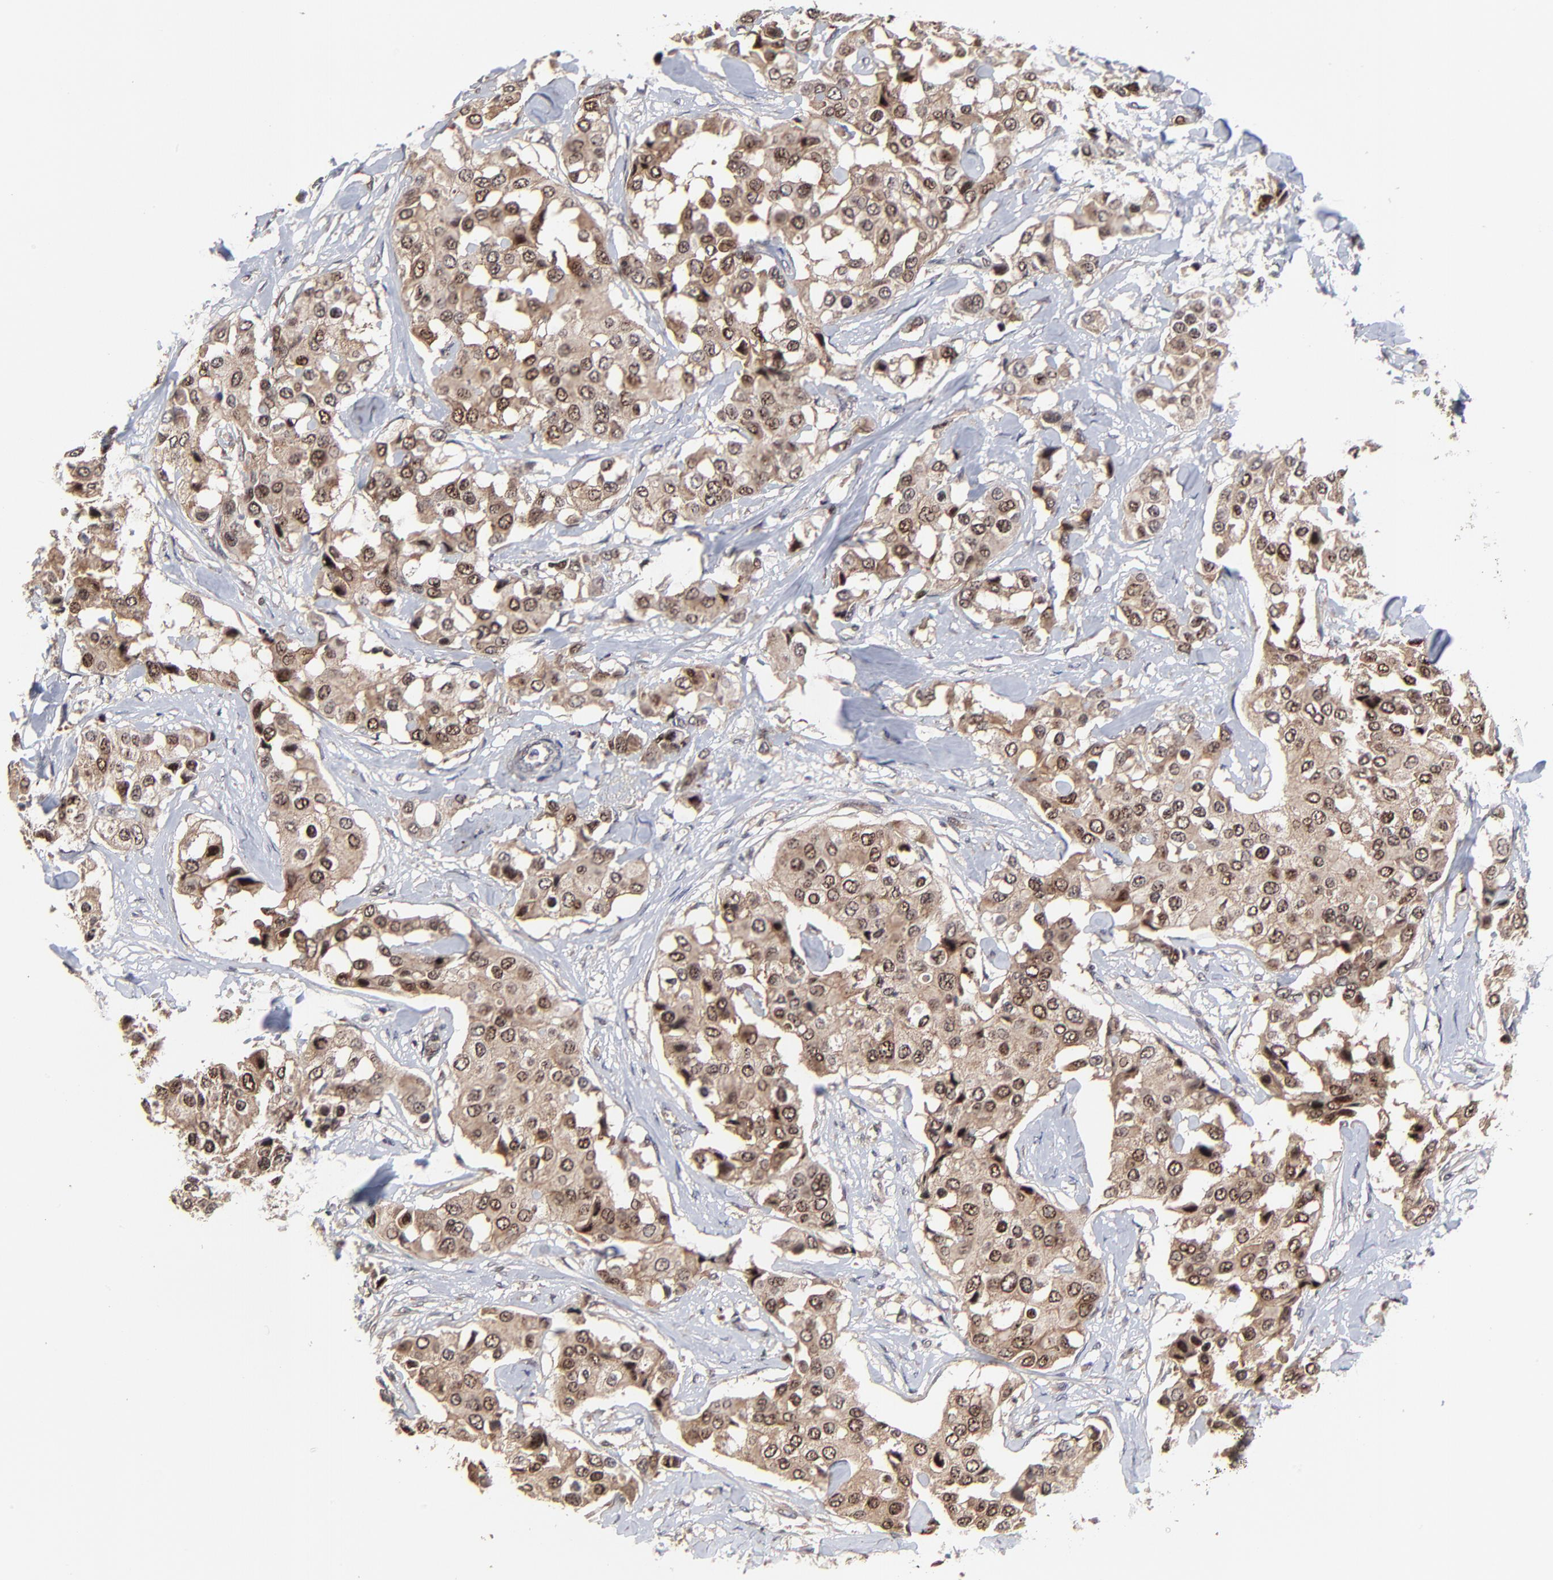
{"staining": {"intensity": "moderate", "quantity": ">75%", "location": "cytoplasmic/membranous,nuclear"}, "tissue": "breast cancer", "cell_type": "Tumor cells", "image_type": "cancer", "snomed": [{"axis": "morphology", "description": "Duct carcinoma"}, {"axis": "topography", "description": "Breast"}], "caption": "About >75% of tumor cells in breast invasive ductal carcinoma demonstrate moderate cytoplasmic/membranous and nuclear protein staining as visualized by brown immunohistochemical staining.", "gene": "FRMD8", "patient": {"sex": "female", "age": 80}}